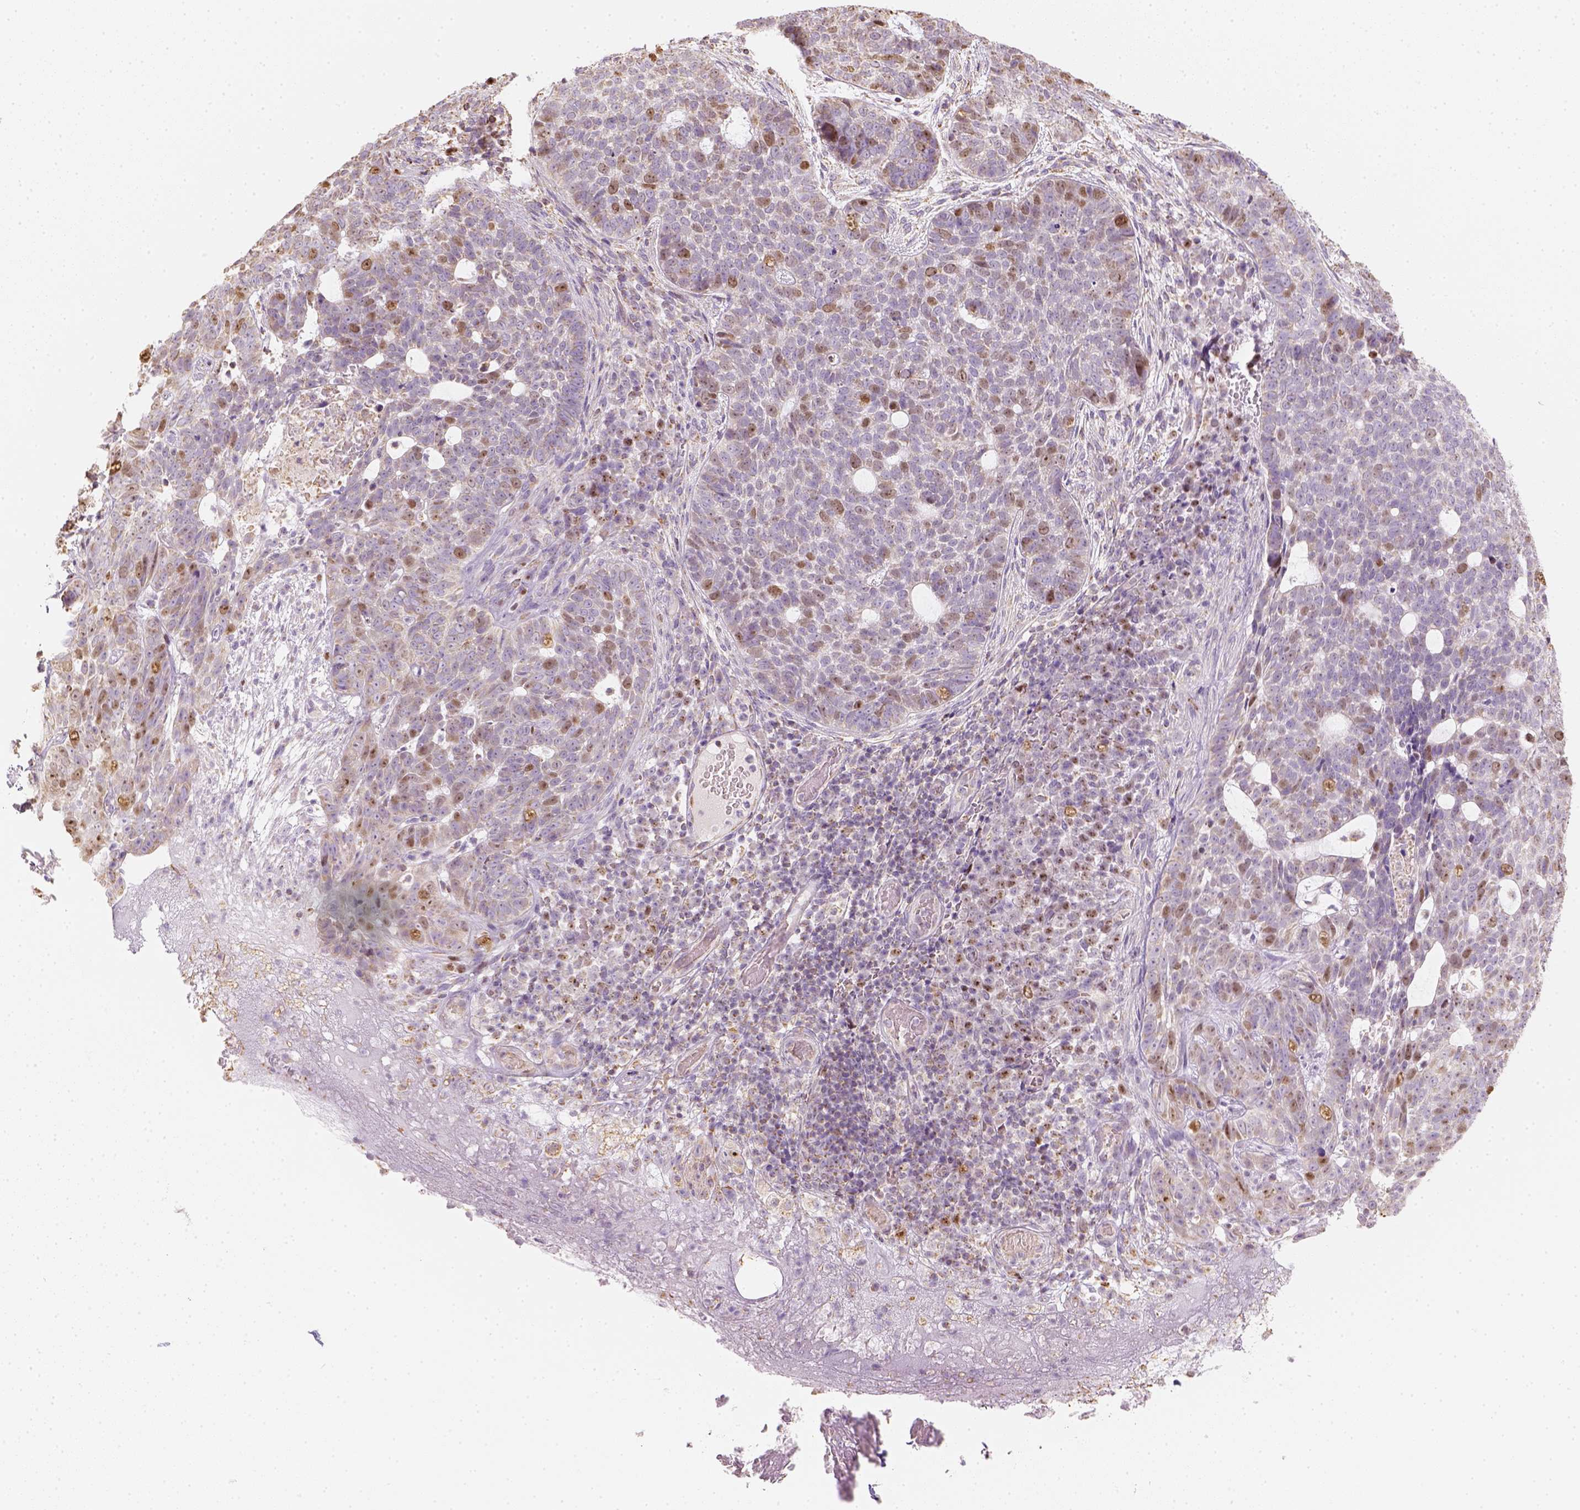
{"staining": {"intensity": "moderate", "quantity": "<25%", "location": "cytoplasmic/membranous,nuclear"}, "tissue": "skin cancer", "cell_type": "Tumor cells", "image_type": "cancer", "snomed": [{"axis": "morphology", "description": "Basal cell carcinoma"}, {"axis": "topography", "description": "Skin"}], "caption": "Immunohistochemical staining of human skin cancer (basal cell carcinoma) displays low levels of moderate cytoplasmic/membranous and nuclear staining in about <25% of tumor cells. The staining was performed using DAB (3,3'-diaminobenzidine), with brown indicating positive protein expression. Nuclei are stained blue with hematoxylin.", "gene": "LCA5", "patient": {"sex": "female", "age": 69}}